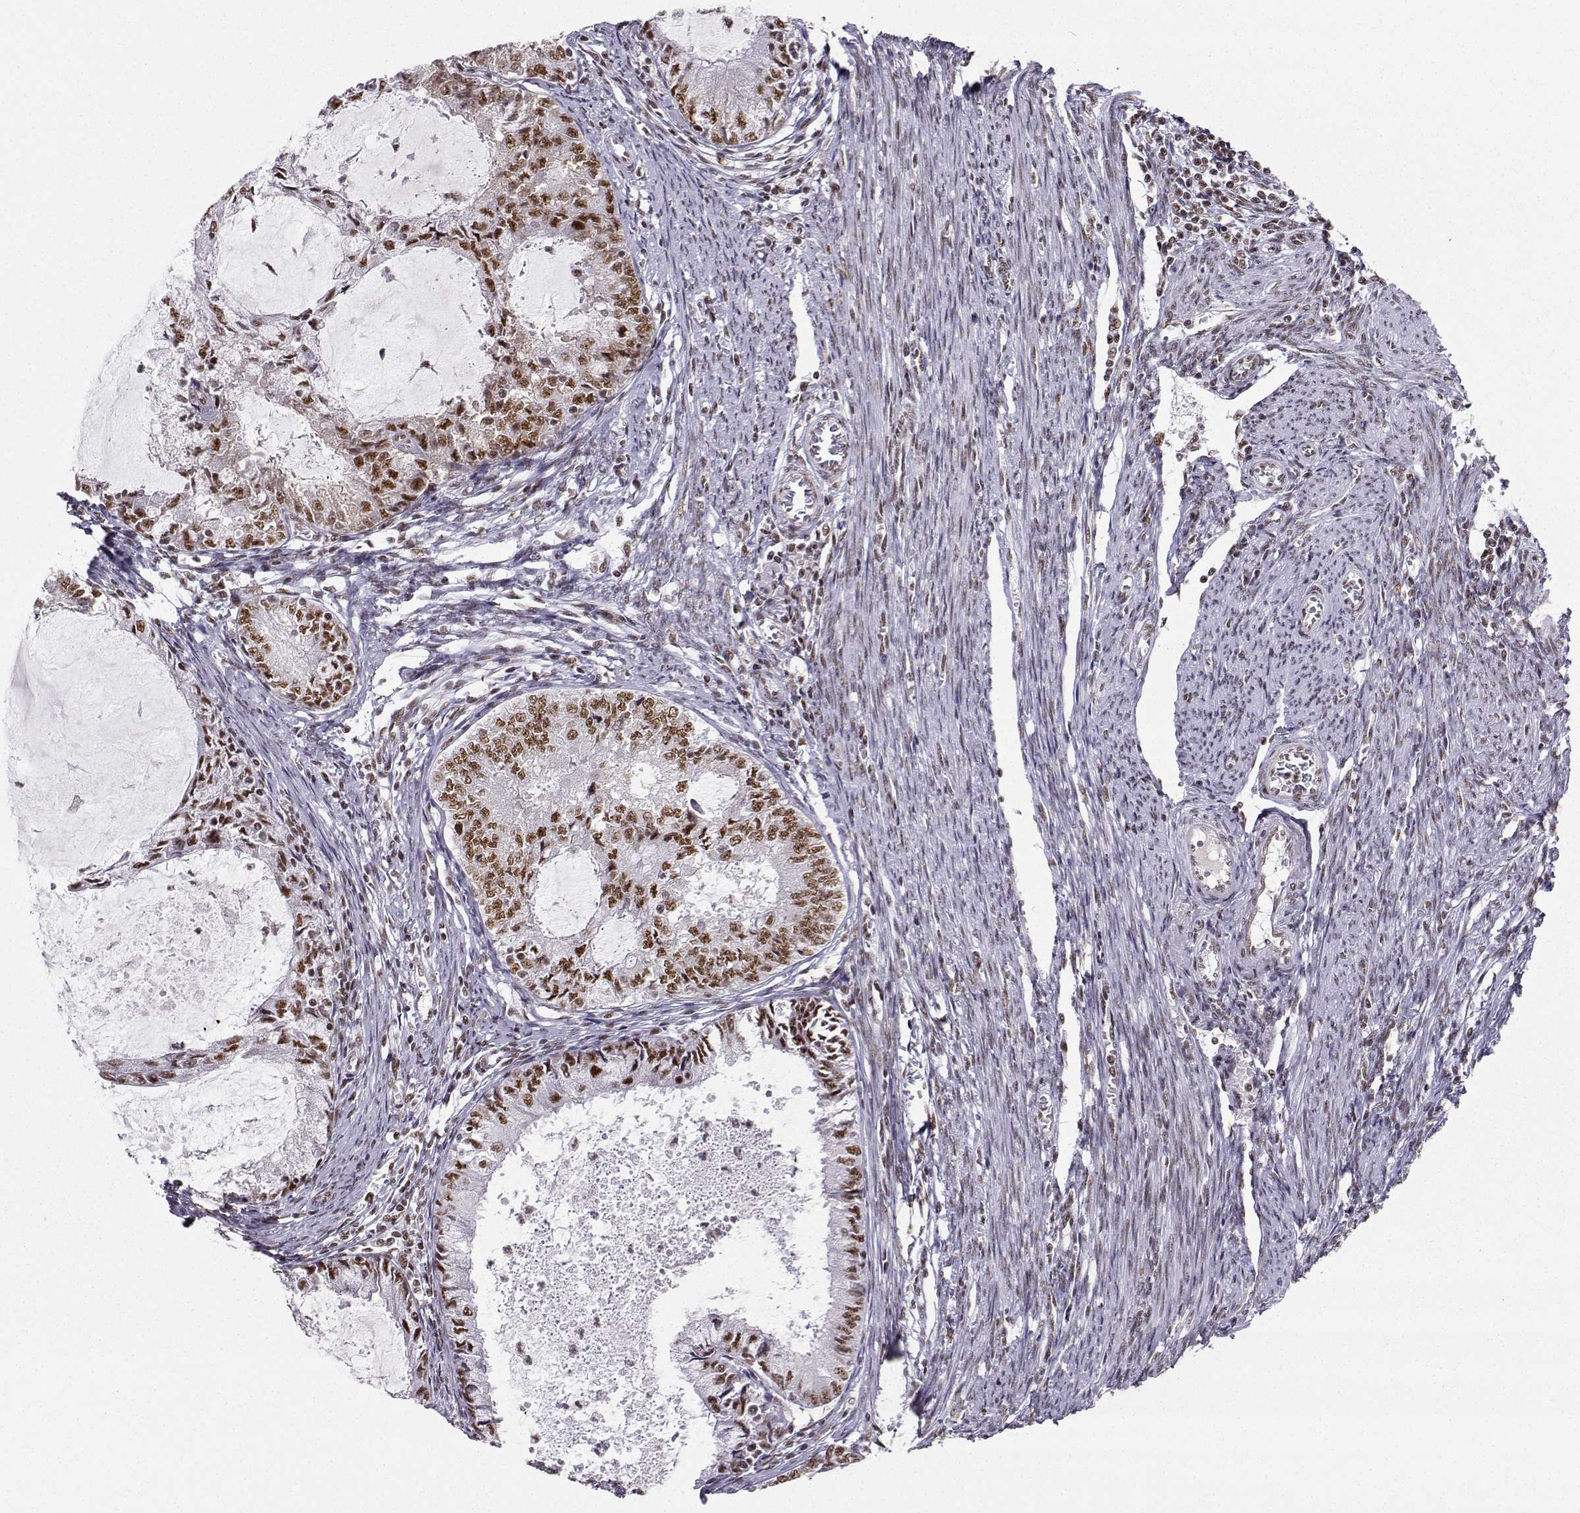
{"staining": {"intensity": "moderate", "quantity": "25%-75%", "location": "nuclear"}, "tissue": "endometrial cancer", "cell_type": "Tumor cells", "image_type": "cancer", "snomed": [{"axis": "morphology", "description": "Adenocarcinoma, NOS"}, {"axis": "topography", "description": "Endometrium"}], "caption": "The image reveals a brown stain indicating the presence of a protein in the nuclear of tumor cells in endometrial cancer (adenocarcinoma). Nuclei are stained in blue.", "gene": "SNRPB2", "patient": {"sex": "female", "age": 57}}